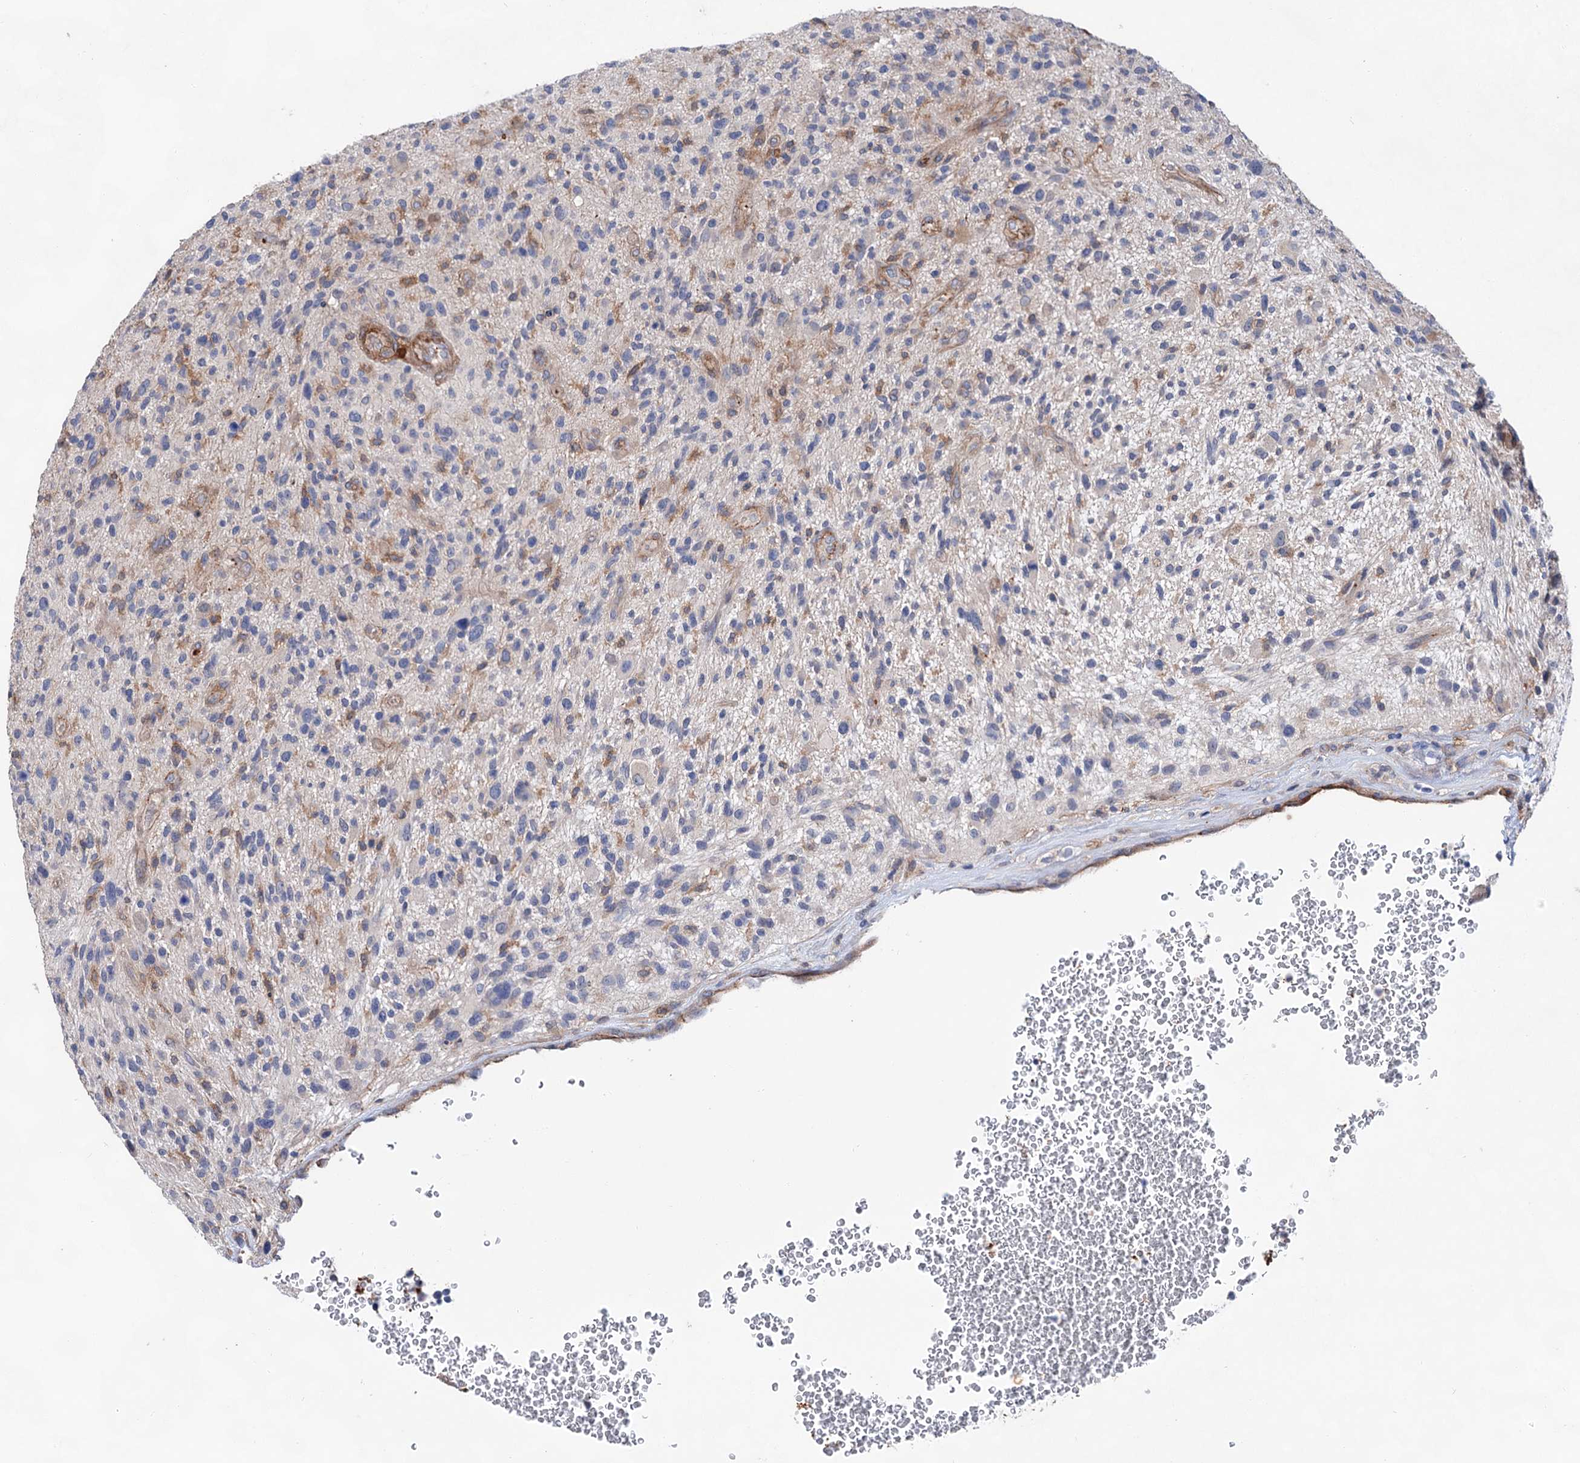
{"staining": {"intensity": "negative", "quantity": "none", "location": "none"}, "tissue": "glioma", "cell_type": "Tumor cells", "image_type": "cancer", "snomed": [{"axis": "morphology", "description": "Glioma, malignant, High grade"}, {"axis": "topography", "description": "Brain"}], "caption": "Tumor cells show no significant expression in glioma.", "gene": "TMTC3", "patient": {"sex": "male", "age": 47}}